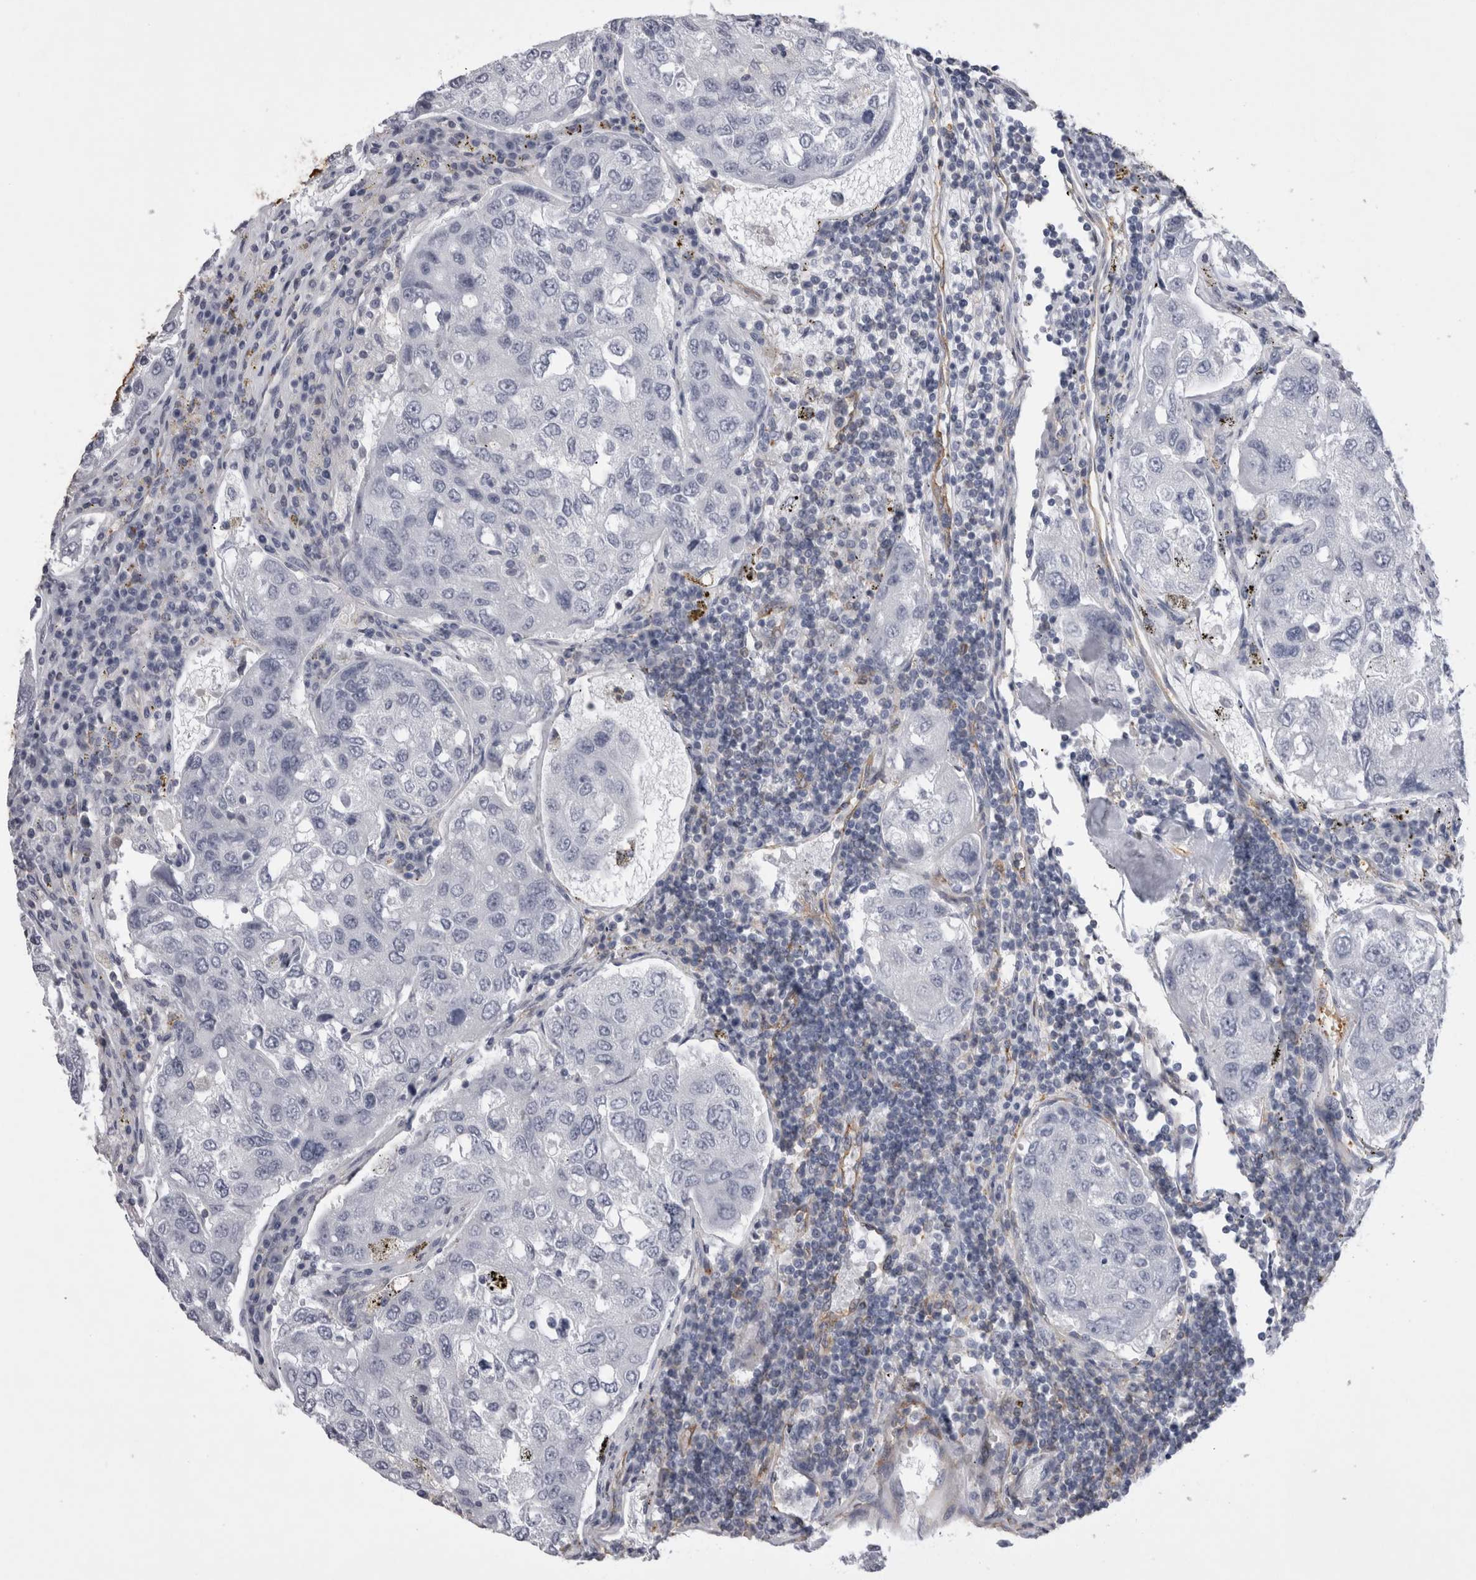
{"staining": {"intensity": "negative", "quantity": "none", "location": "none"}, "tissue": "urothelial cancer", "cell_type": "Tumor cells", "image_type": "cancer", "snomed": [{"axis": "morphology", "description": "Urothelial carcinoma, High grade"}, {"axis": "topography", "description": "Lymph node"}, {"axis": "topography", "description": "Urinary bladder"}], "caption": "Human urothelial carcinoma (high-grade) stained for a protein using immunohistochemistry (IHC) reveals no staining in tumor cells.", "gene": "ATXN3", "patient": {"sex": "male", "age": 51}}